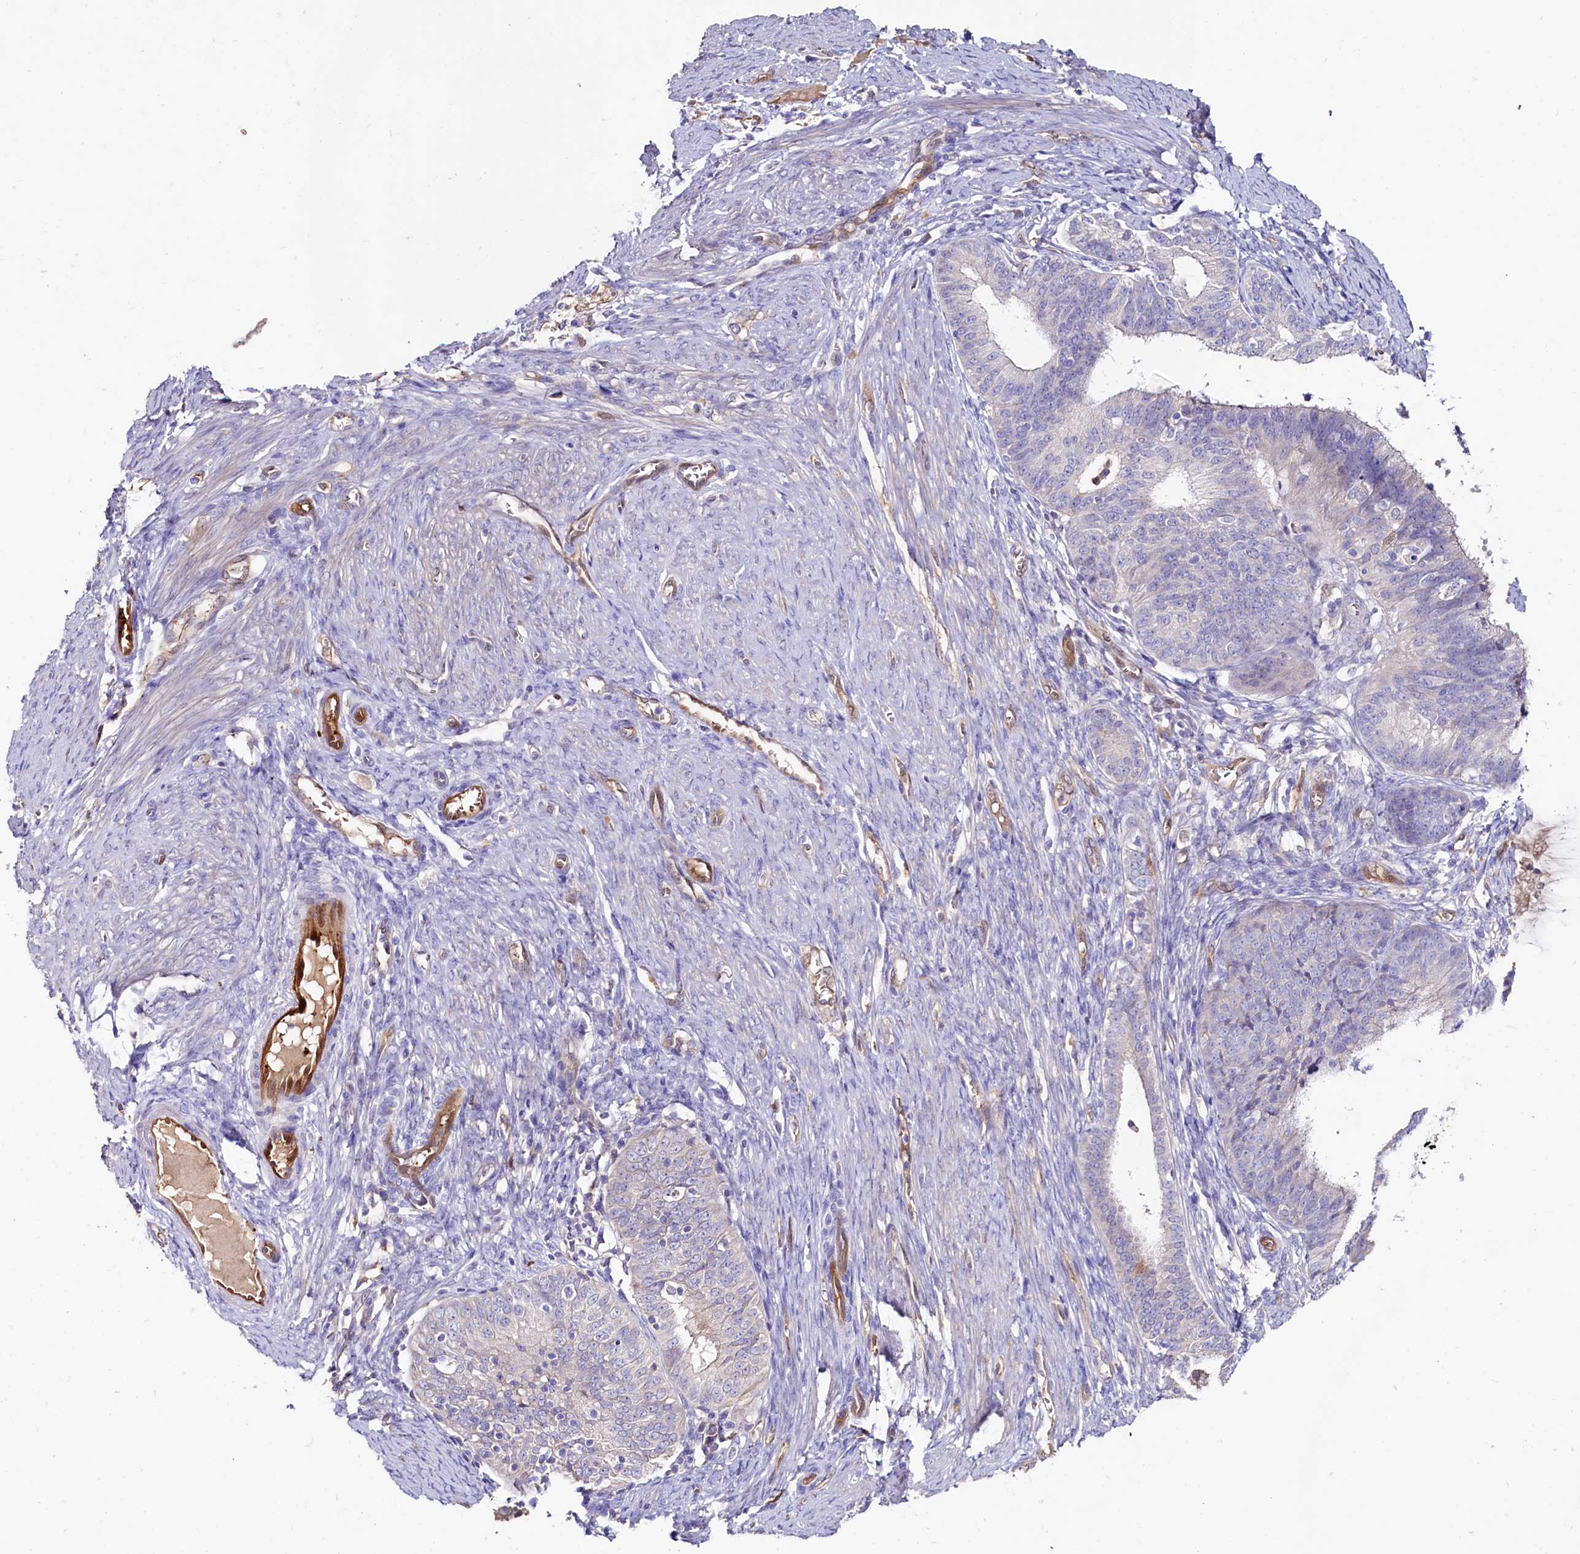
{"staining": {"intensity": "negative", "quantity": "none", "location": "none"}, "tissue": "endometrial cancer", "cell_type": "Tumor cells", "image_type": "cancer", "snomed": [{"axis": "morphology", "description": "Adenocarcinoma, NOS"}, {"axis": "topography", "description": "Endometrium"}], "caption": "Immunohistochemistry histopathology image of endometrial adenocarcinoma stained for a protein (brown), which exhibits no positivity in tumor cells.", "gene": "IL17RD", "patient": {"sex": "female", "age": 51}}